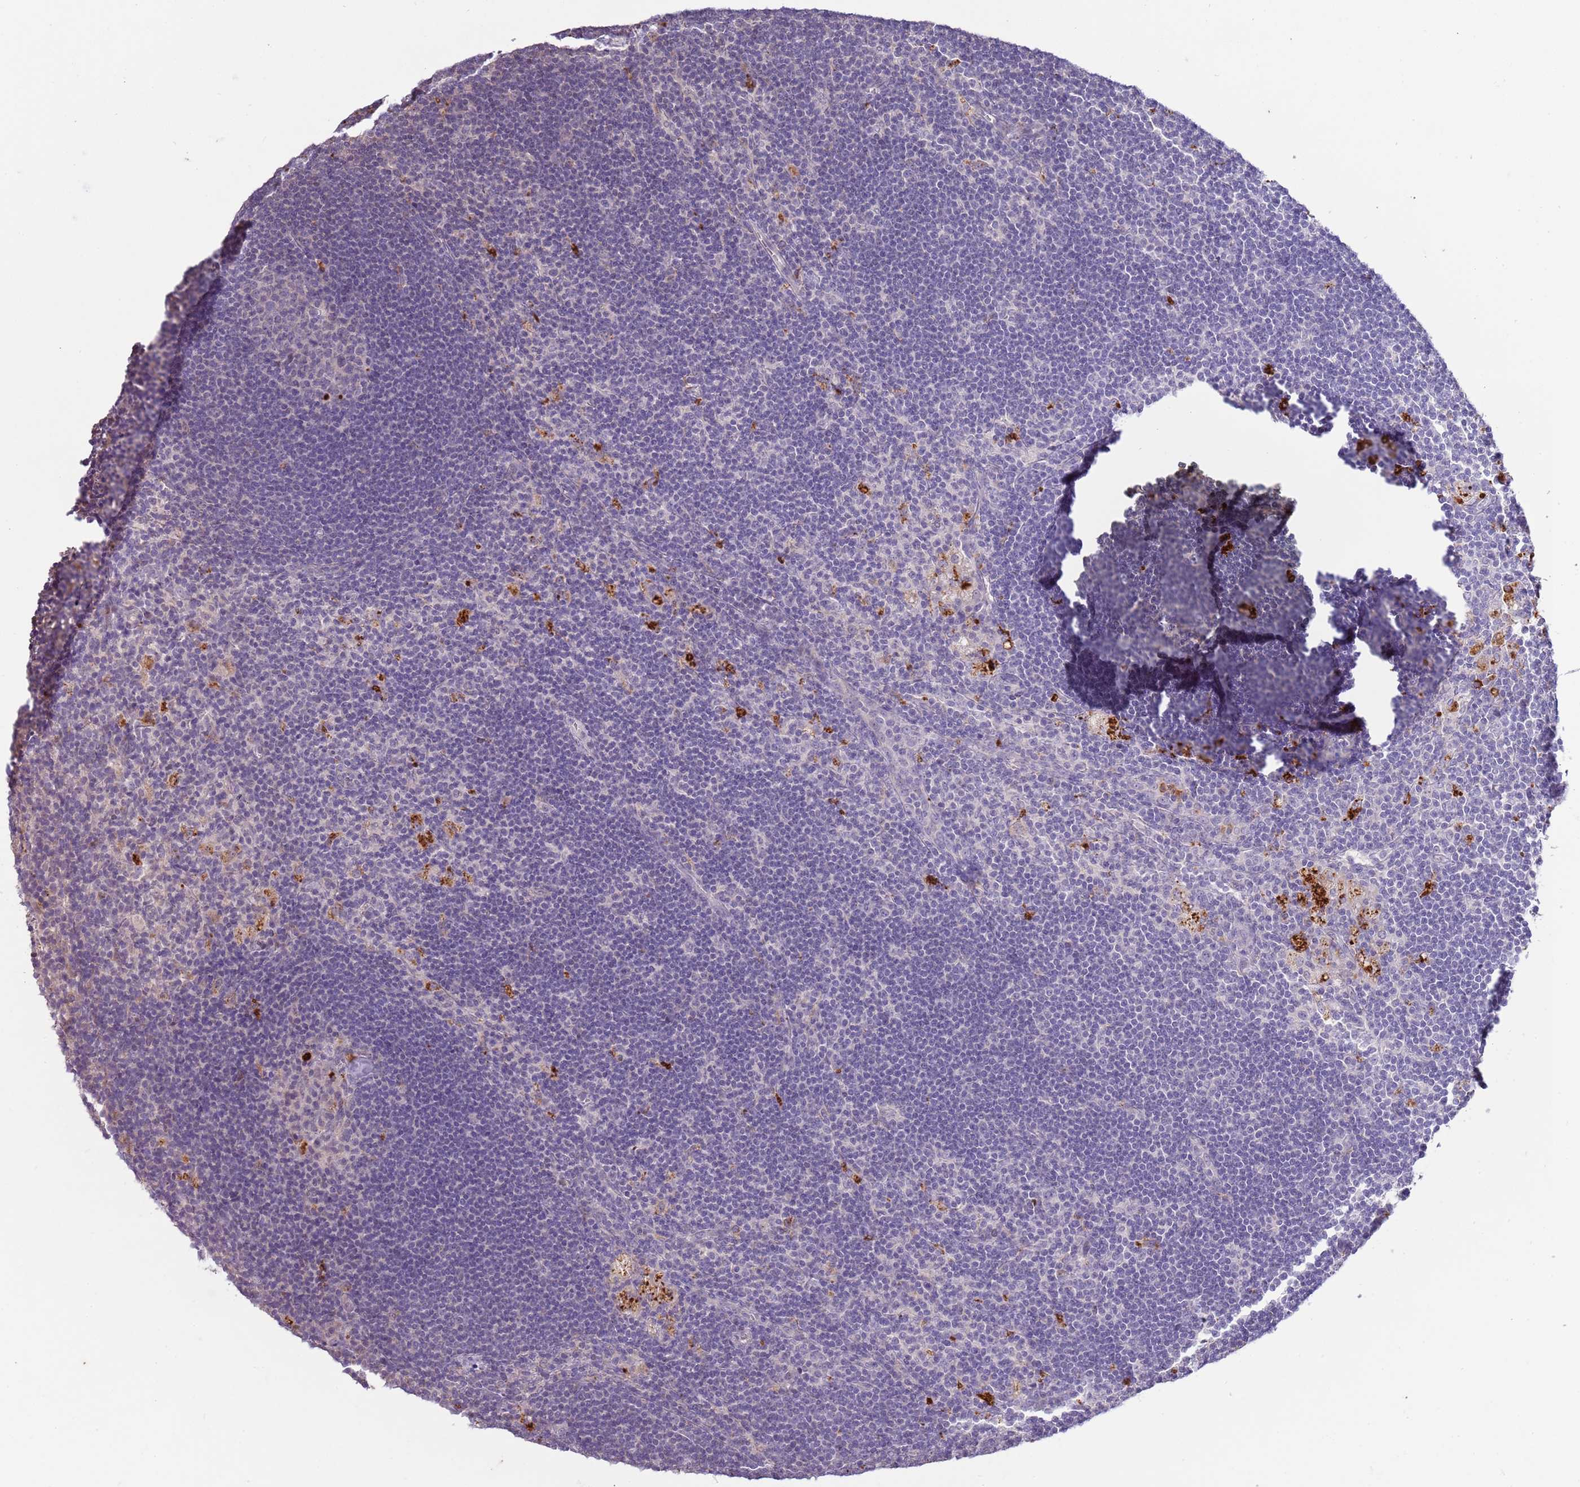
{"staining": {"intensity": "negative", "quantity": "none", "location": "none"}, "tissue": "lymph node", "cell_type": "Germinal center cells", "image_type": "normal", "snomed": [{"axis": "morphology", "description": "Normal tissue, NOS"}, {"axis": "topography", "description": "Lymph node"}], "caption": "IHC micrograph of normal lymph node: human lymph node stained with DAB (3,3'-diaminobenzidine) shows no significant protein expression in germinal center cells. Brightfield microscopy of immunohistochemistry stained with DAB (brown) and hematoxylin (blue), captured at high magnification.", "gene": "P2RY13", "patient": {"sex": "male", "age": 24}}